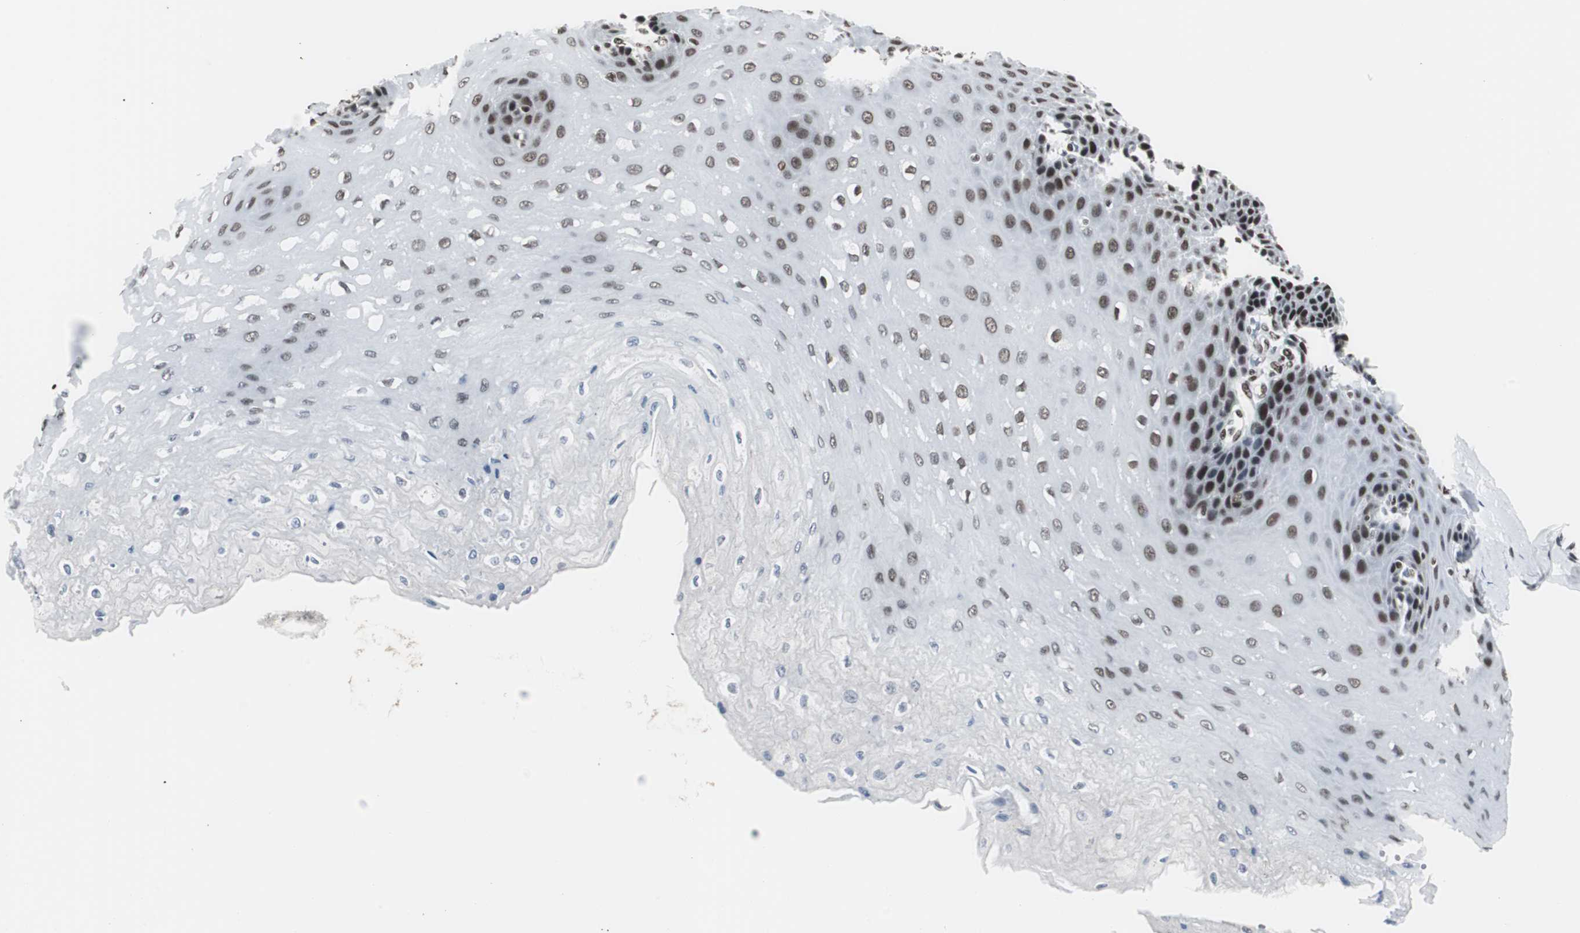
{"staining": {"intensity": "strong", "quantity": ">75%", "location": "nuclear"}, "tissue": "esophagus", "cell_type": "Squamous epithelial cells", "image_type": "normal", "snomed": [{"axis": "morphology", "description": "Normal tissue, NOS"}, {"axis": "topography", "description": "Esophagus"}], "caption": "Immunohistochemistry (IHC) (DAB) staining of unremarkable esophagus shows strong nuclear protein expression in about >75% of squamous epithelial cells. (IHC, brightfield microscopy, high magnification).", "gene": "XRCC1", "patient": {"sex": "female", "age": 72}}